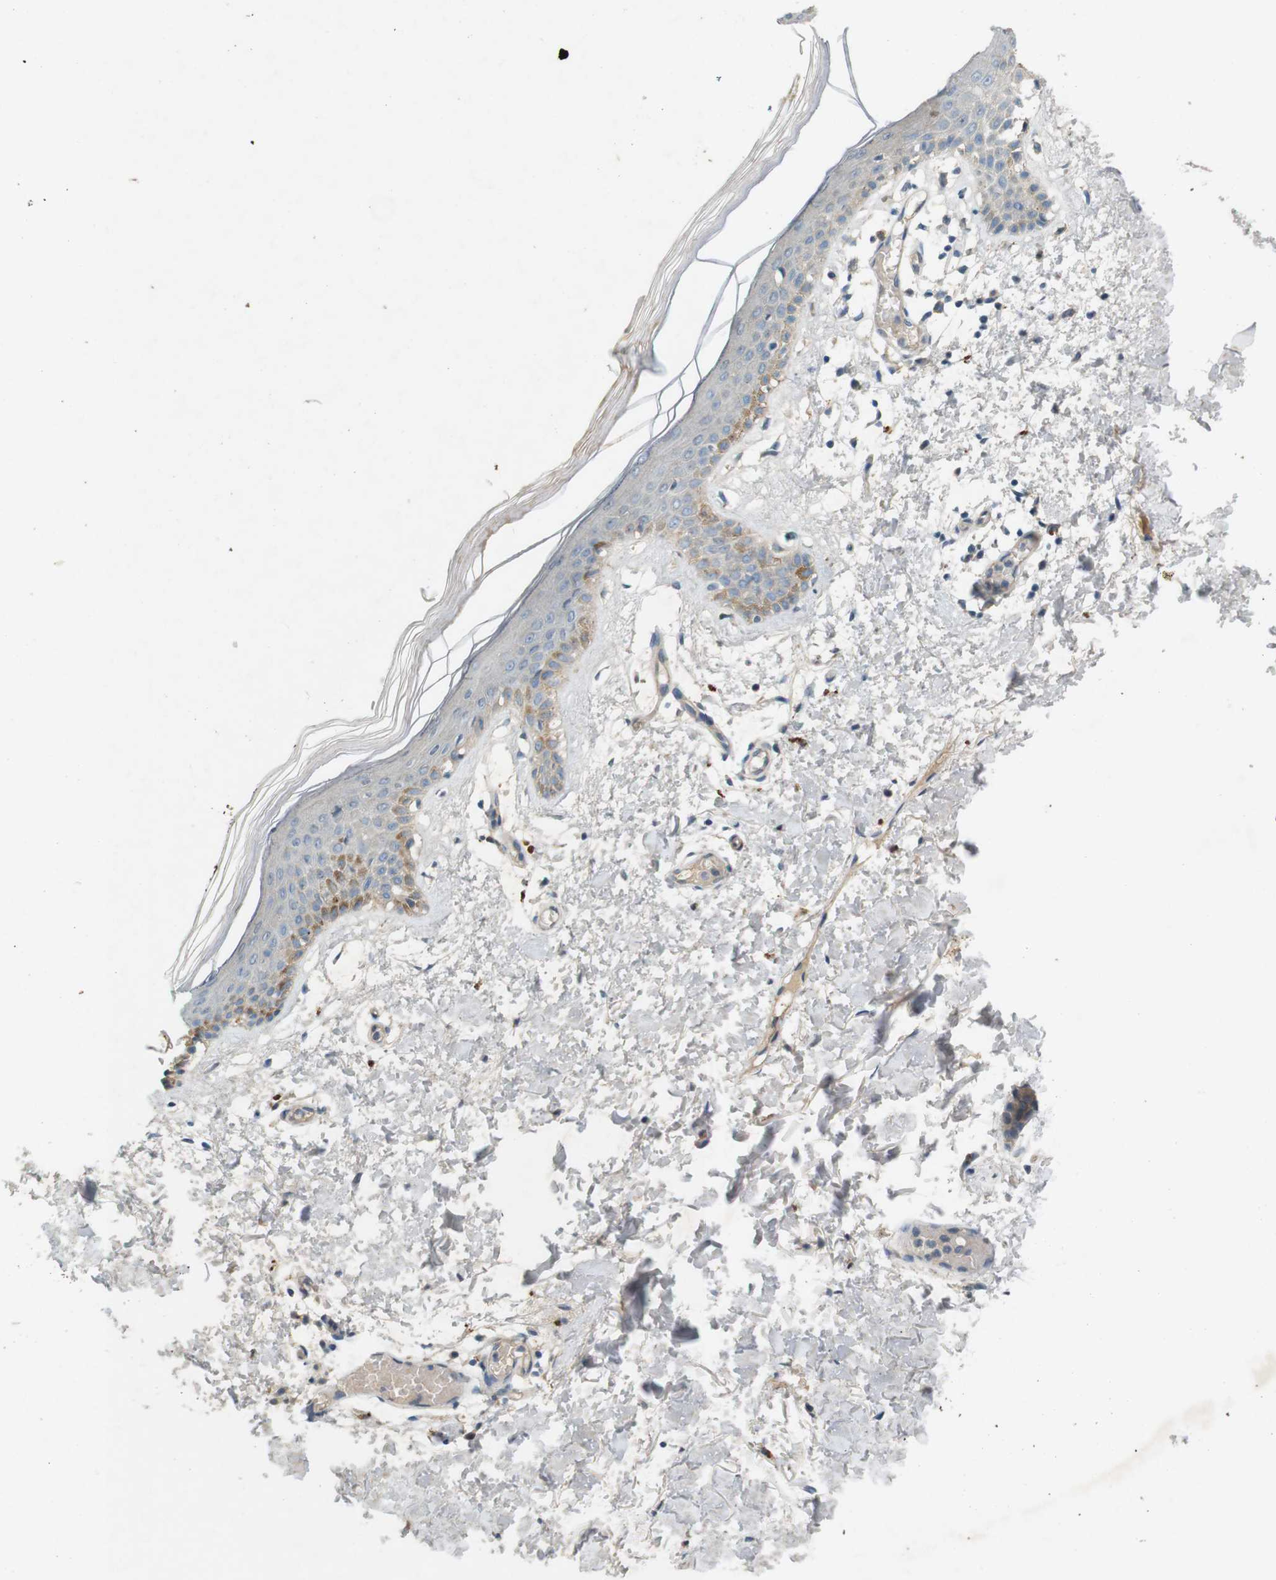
{"staining": {"intensity": "negative", "quantity": "25%-75%", "location": "none"}, "tissue": "skin", "cell_type": "Fibroblasts", "image_type": "normal", "snomed": [{"axis": "morphology", "description": "Normal tissue, NOS"}, {"axis": "topography", "description": "Skin"}], "caption": "A high-resolution image shows immunohistochemistry staining of benign skin, which exhibits no significant staining in fibroblasts. (DAB (3,3'-diaminobenzidine) immunohistochemistry visualized using brightfield microscopy, high magnification).", "gene": "PVR", "patient": {"sex": "male", "age": 53}}